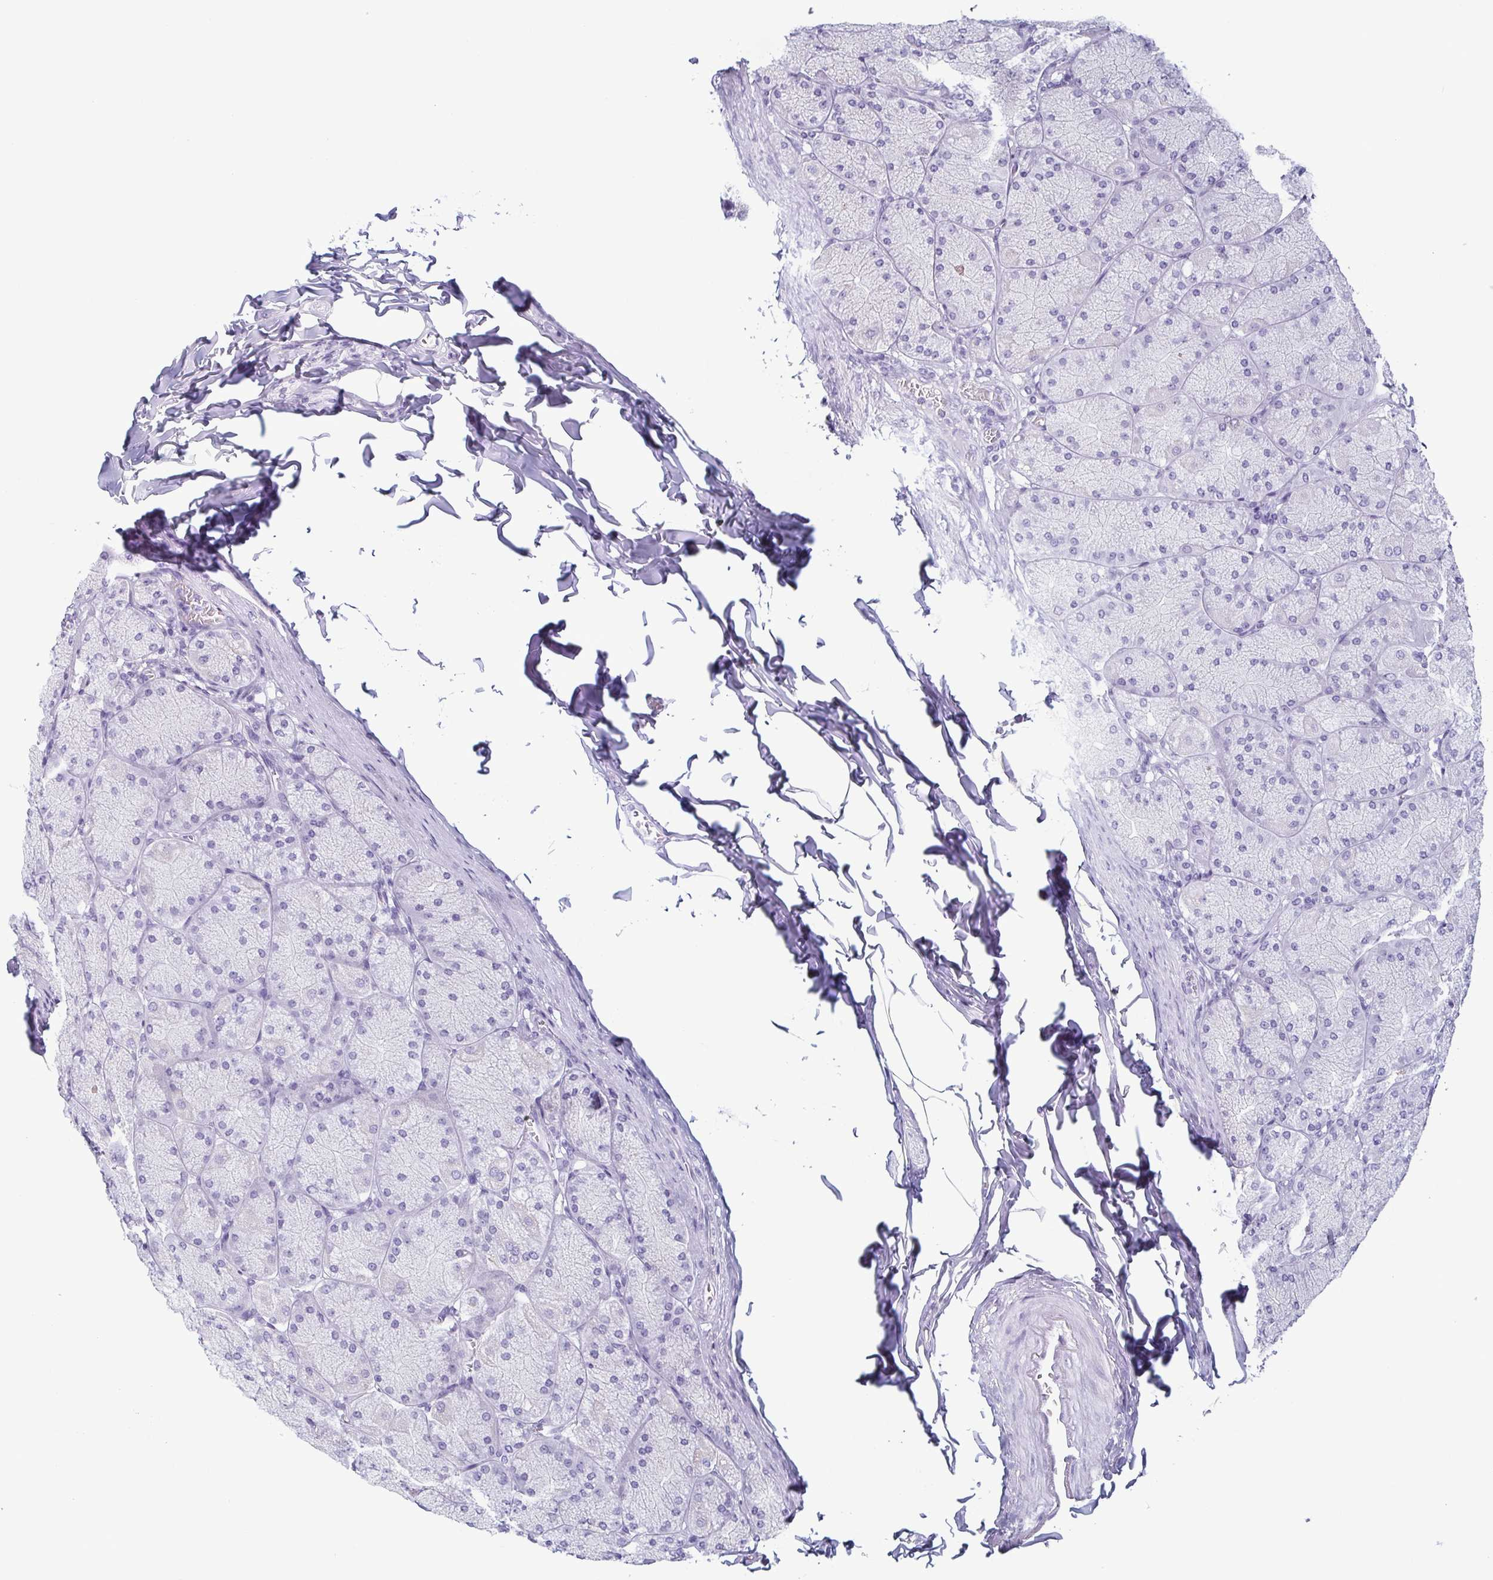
{"staining": {"intensity": "negative", "quantity": "none", "location": "none"}, "tissue": "stomach", "cell_type": "Glandular cells", "image_type": "normal", "snomed": [{"axis": "morphology", "description": "Normal tissue, NOS"}, {"axis": "topography", "description": "Stomach, upper"}], "caption": "This image is of benign stomach stained with immunohistochemistry (IHC) to label a protein in brown with the nuclei are counter-stained blue. There is no staining in glandular cells. (DAB (3,3'-diaminobenzidine) IHC, high magnification).", "gene": "KRT78", "patient": {"sex": "female", "age": 56}}